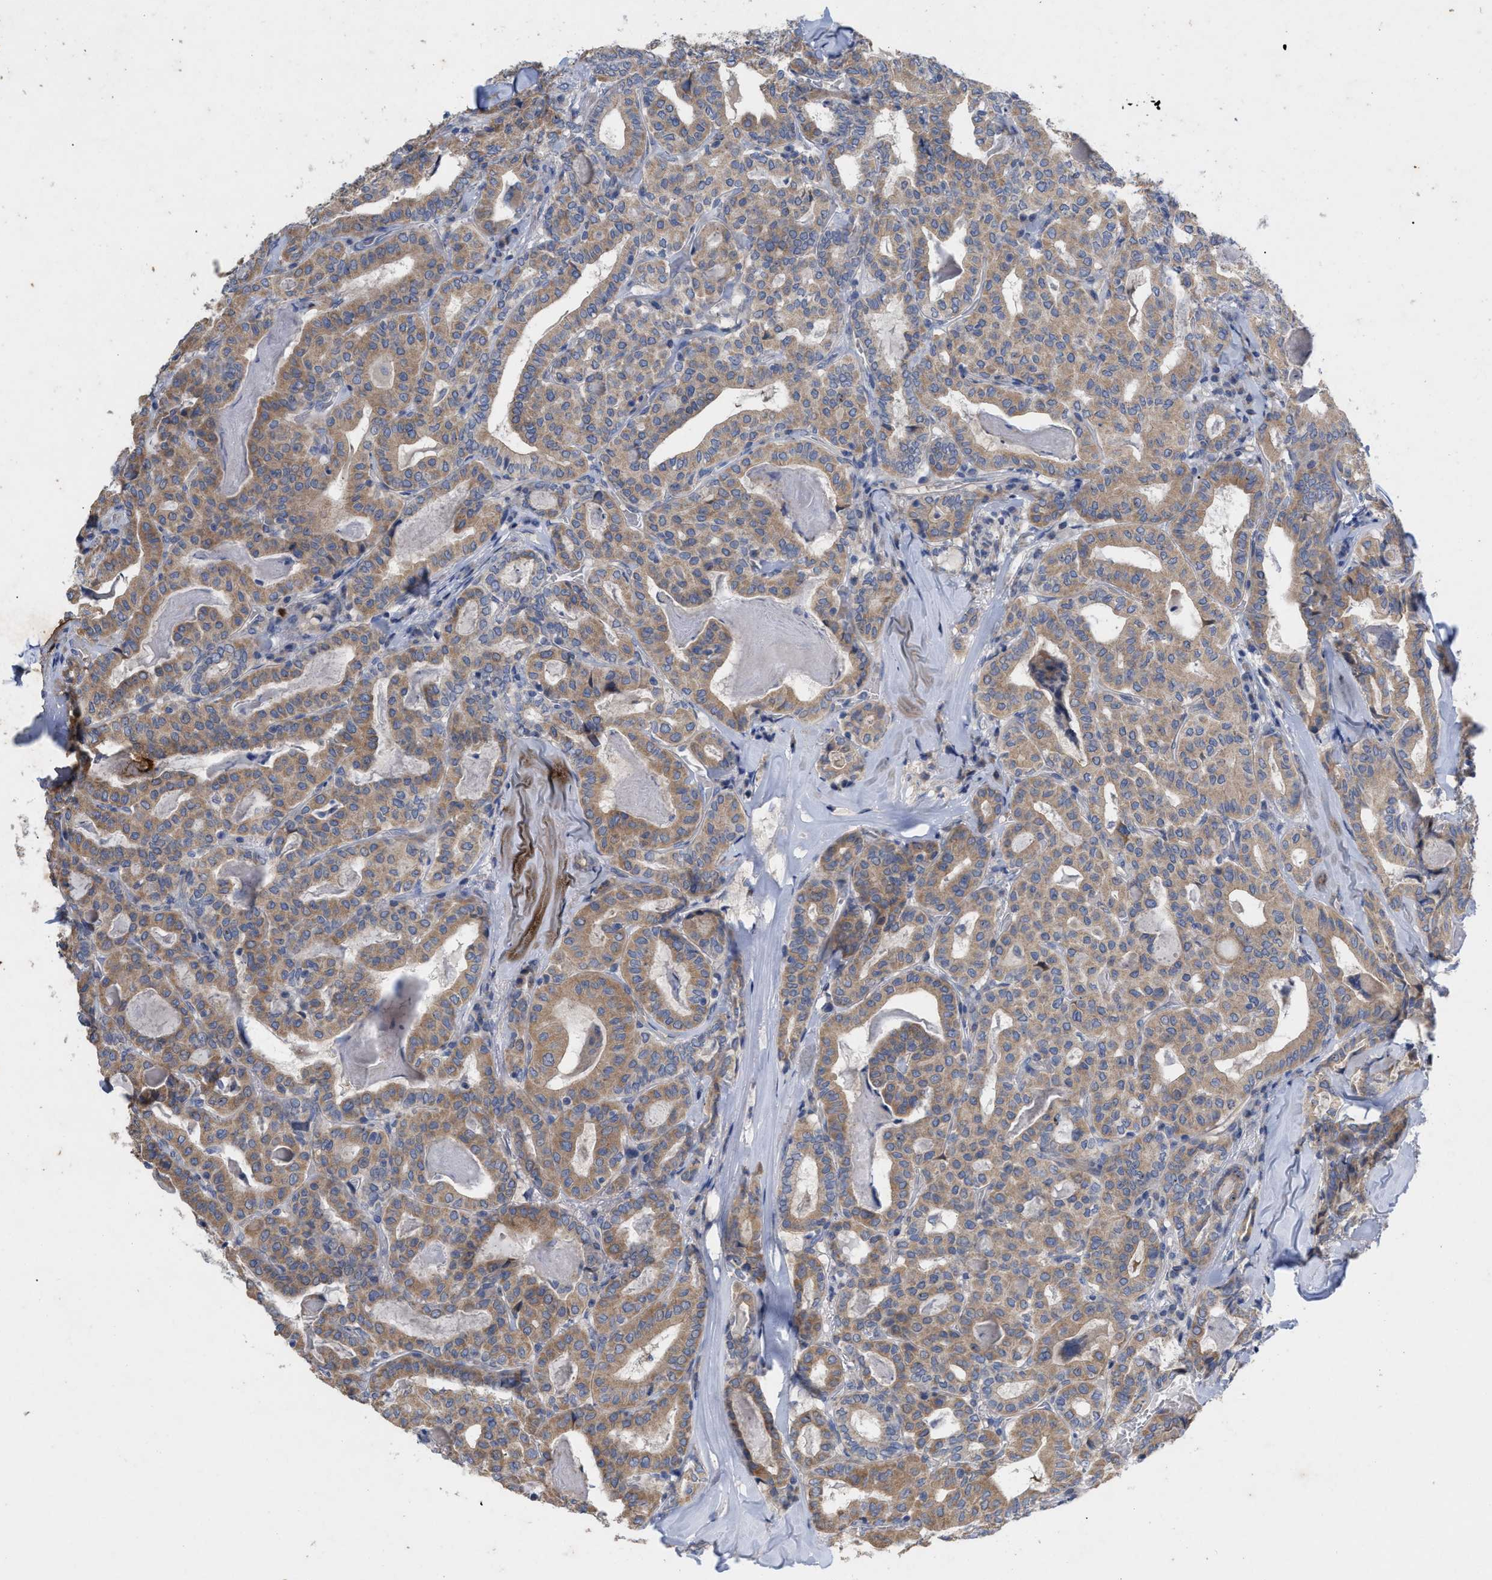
{"staining": {"intensity": "moderate", "quantity": ">75%", "location": "cytoplasmic/membranous"}, "tissue": "thyroid cancer", "cell_type": "Tumor cells", "image_type": "cancer", "snomed": [{"axis": "morphology", "description": "Papillary adenocarcinoma, NOS"}, {"axis": "topography", "description": "Thyroid gland"}], "caption": "Papillary adenocarcinoma (thyroid) was stained to show a protein in brown. There is medium levels of moderate cytoplasmic/membranous staining in about >75% of tumor cells. The staining was performed using DAB (3,3'-diaminobenzidine) to visualize the protein expression in brown, while the nuclei were stained in blue with hematoxylin (Magnification: 20x).", "gene": "VIP", "patient": {"sex": "female", "age": 42}}